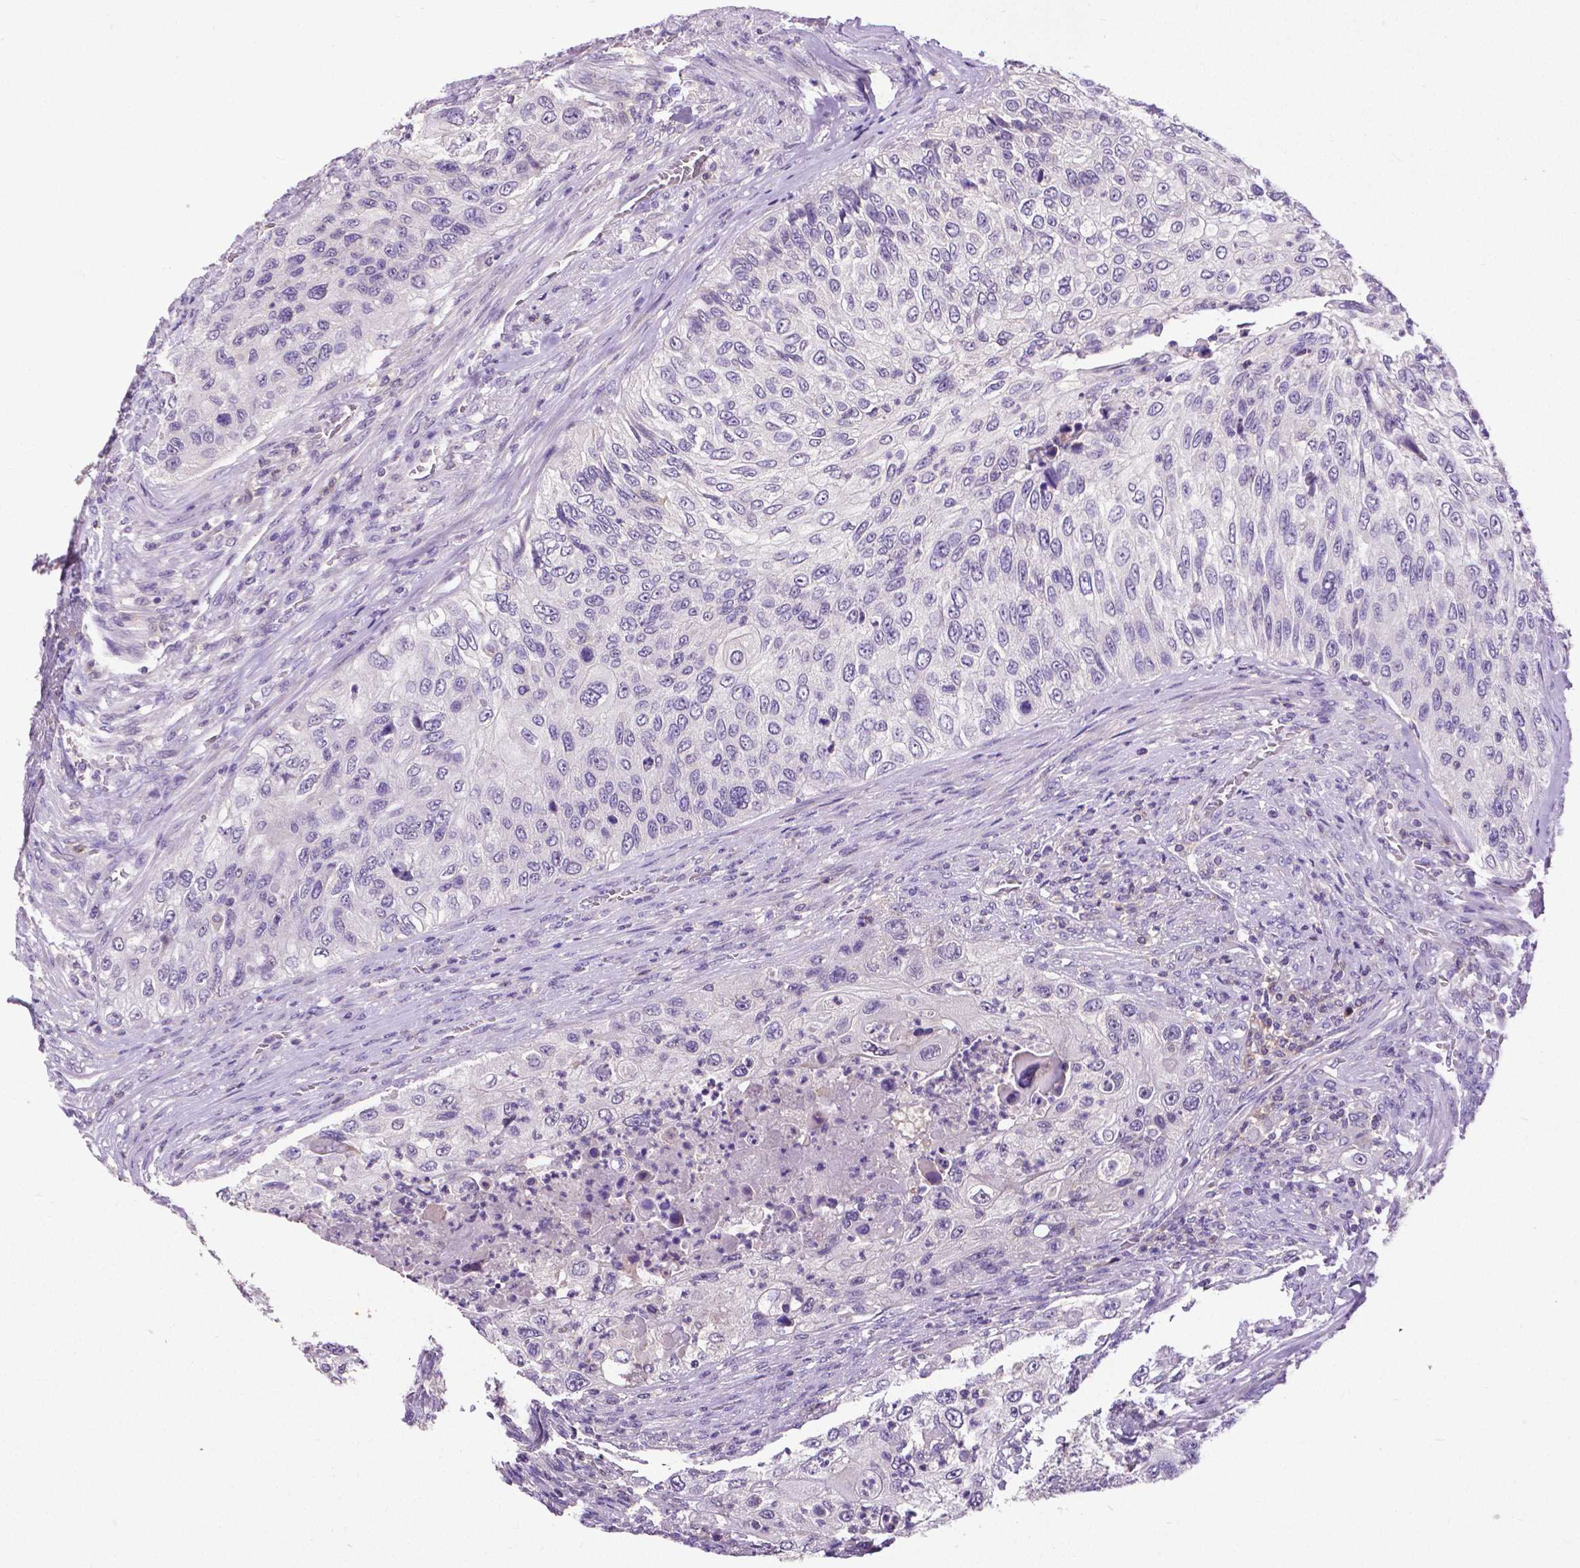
{"staining": {"intensity": "negative", "quantity": "none", "location": "none"}, "tissue": "urothelial cancer", "cell_type": "Tumor cells", "image_type": "cancer", "snomed": [{"axis": "morphology", "description": "Urothelial carcinoma, High grade"}, {"axis": "topography", "description": "Urinary bladder"}], "caption": "An image of urothelial cancer stained for a protein exhibits no brown staining in tumor cells. (DAB (3,3'-diaminobenzidine) IHC with hematoxylin counter stain).", "gene": "CD4", "patient": {"sex": "female", "age": 60}}